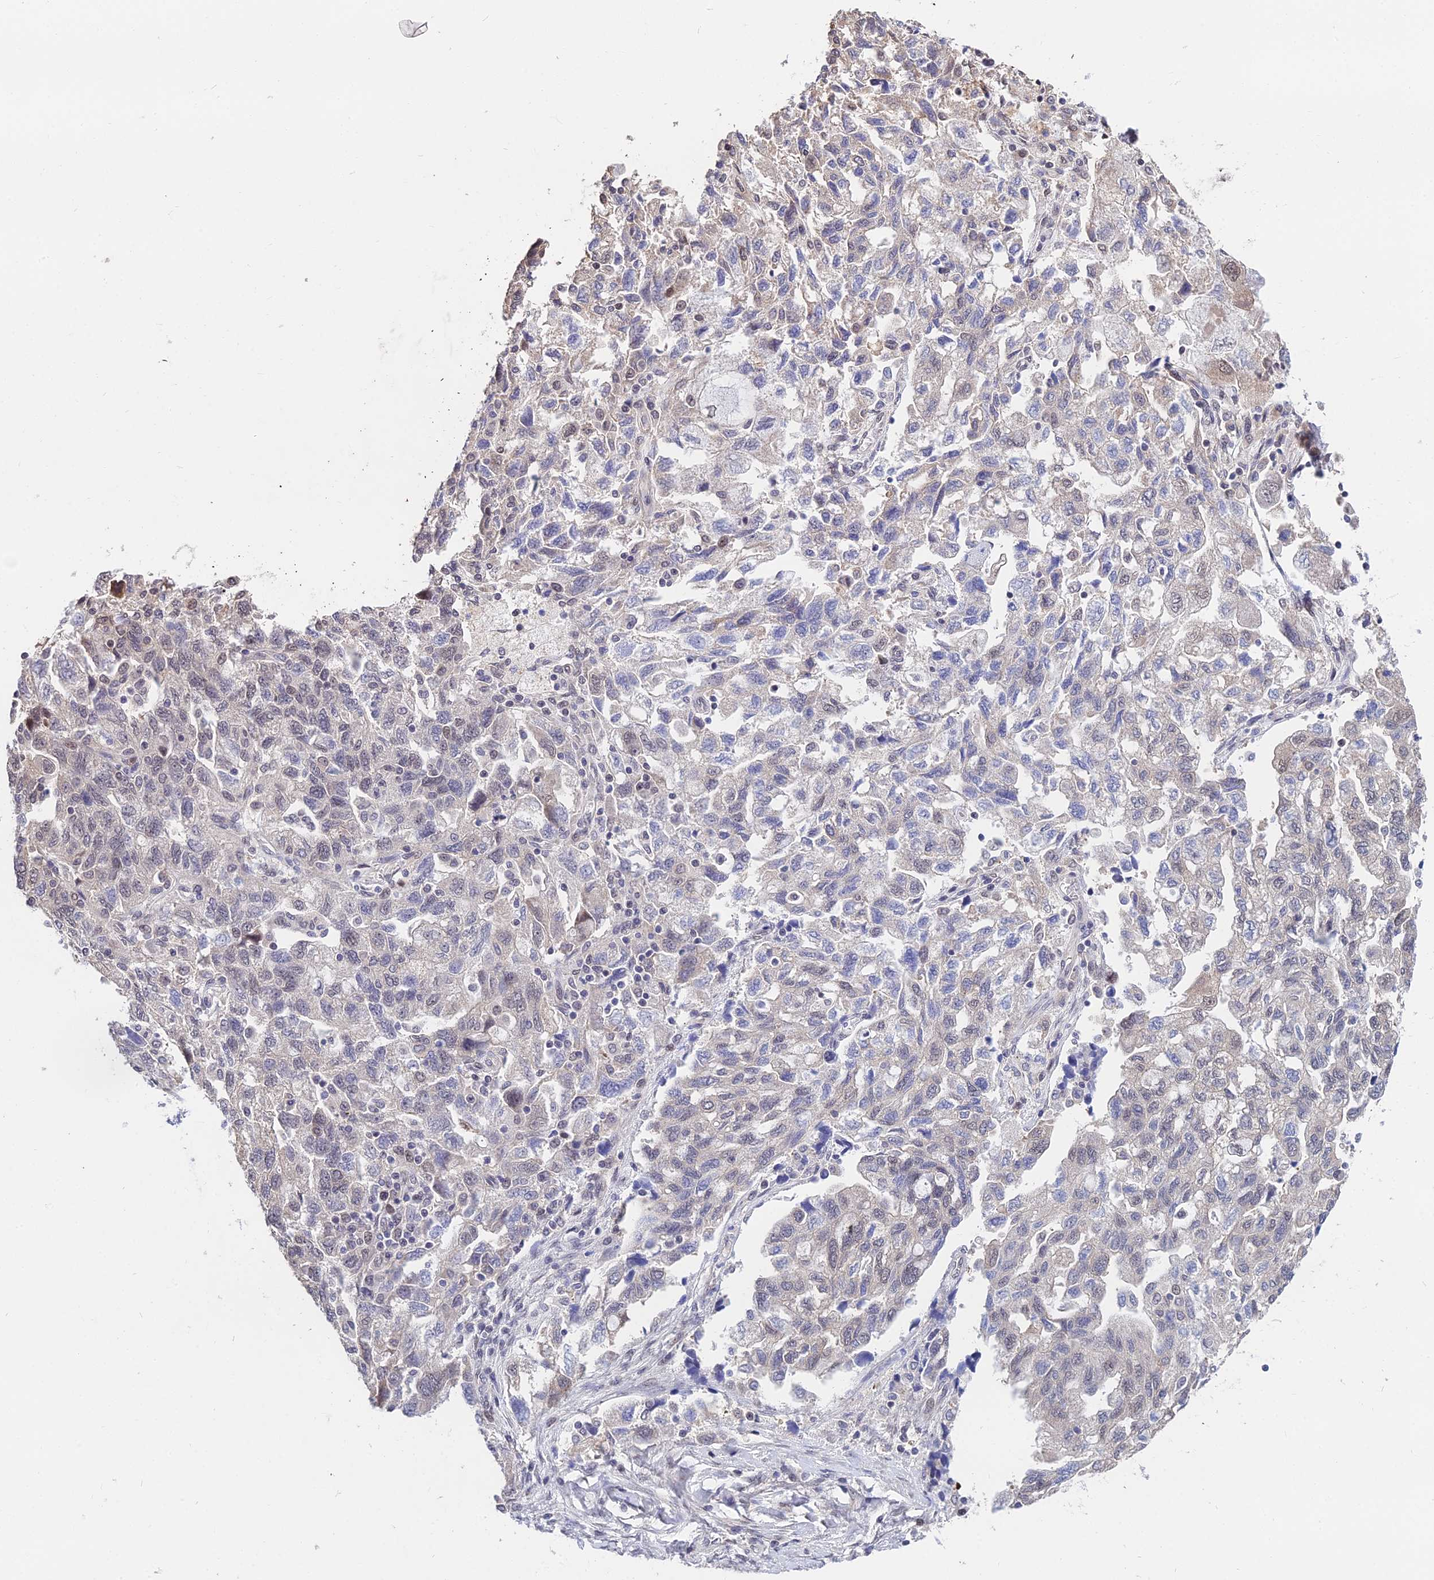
{"staining": {"intensity": "weak", "quantity": "<25%", "location": "cytoplasmic/membranous,nuclear"}, "tissue": "ovarian cancer", "cell_type": "Tumor cells", "image_type": "cancer", "snomed": [{"axis": "morphology", "description": "Carcinoma, NOS"}, {"axis": "morphology", "description": "Cystadenocarcinoma, serous, NOS"}, {"axis": "topography", "description": "Ovary"}], "caption": "Immunohistochemical staining of human ovarian cancer reveals no significant positivity in tumor cells.", "gene": "INPP4A", "patient": {"sex": "female", "age": 69}}